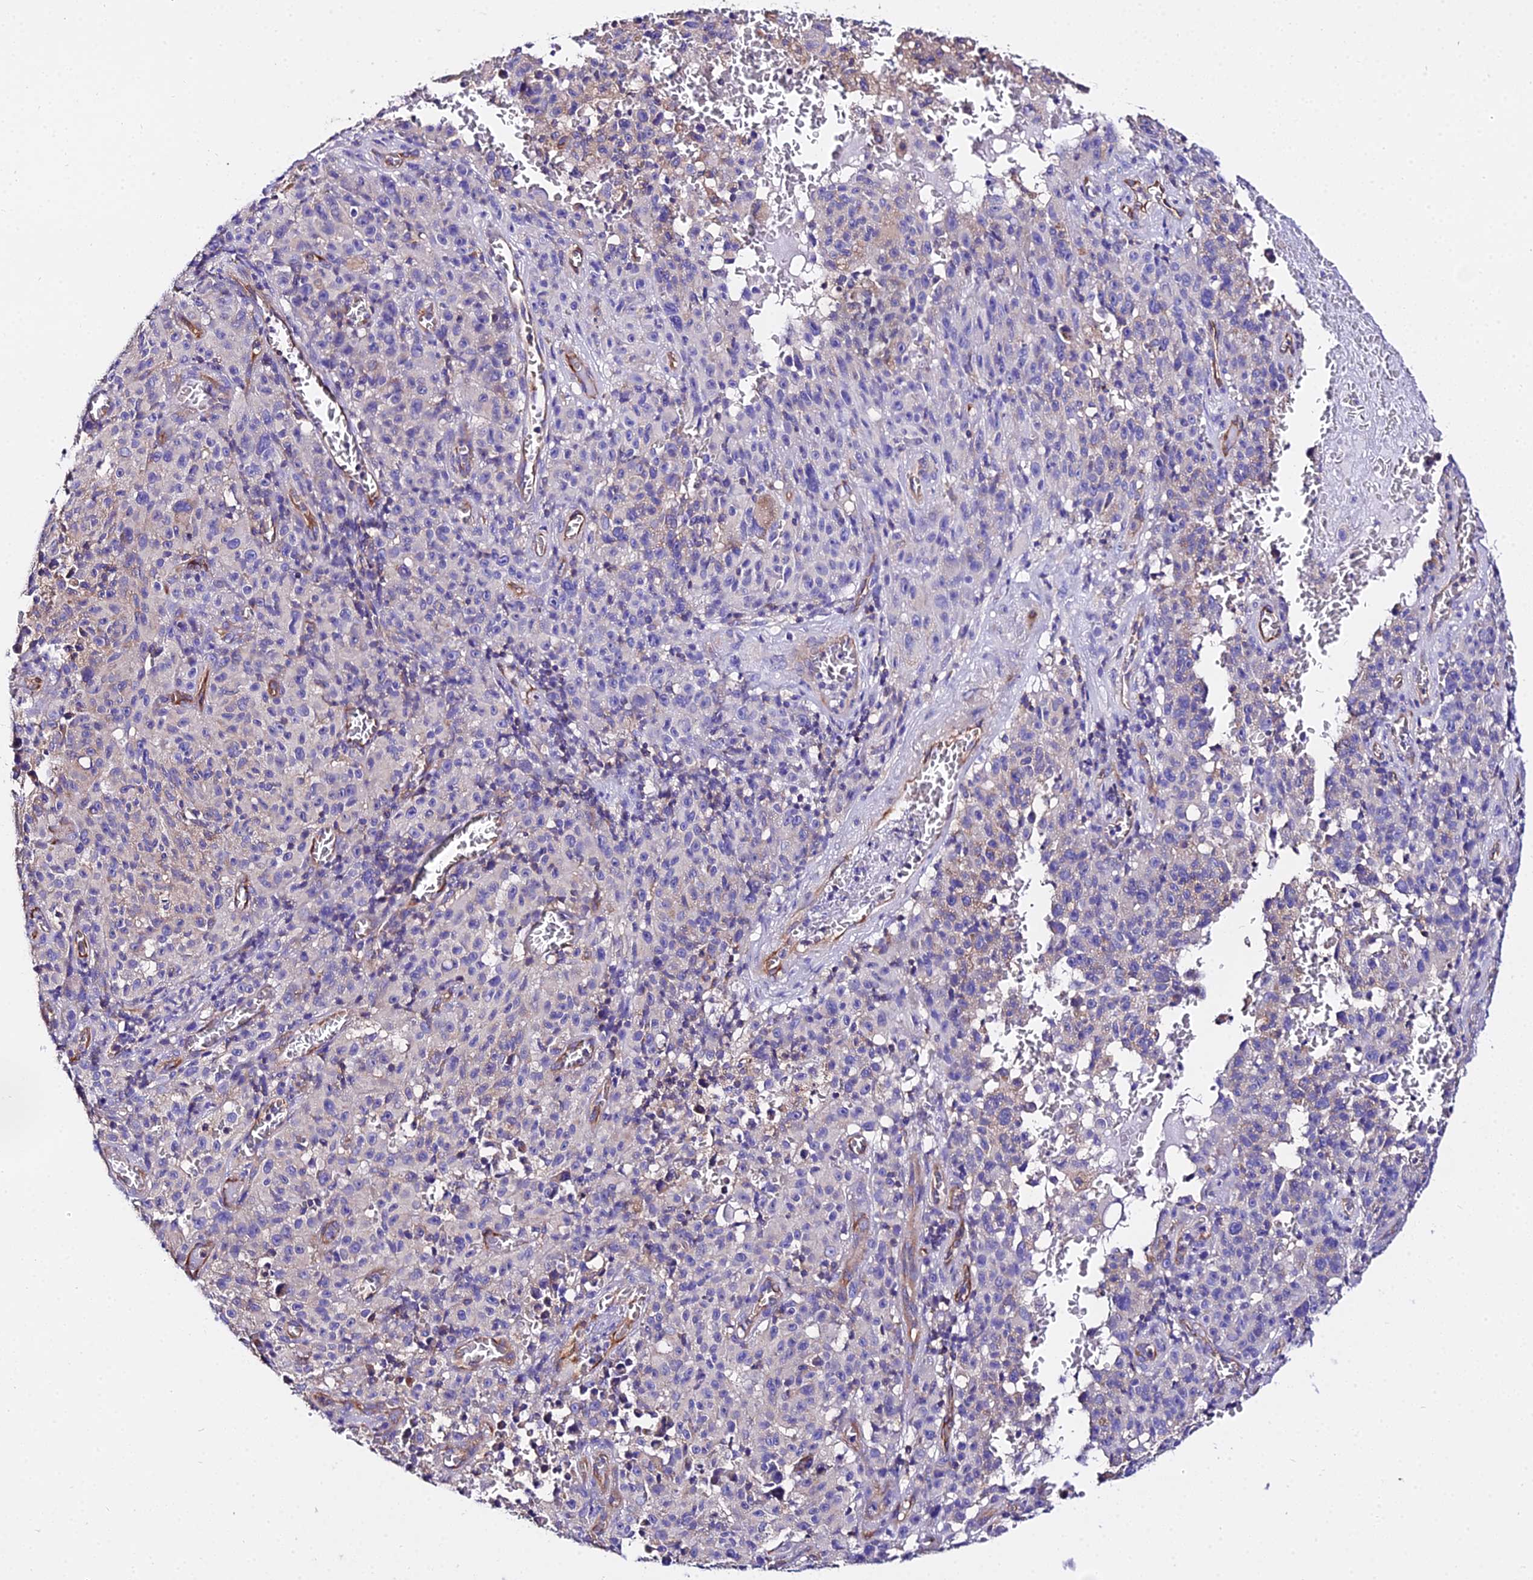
{"staining": {"intensity": "negative", "quantity": "none", "location": "none"}, "tissue": "melanoma", "cell_type": "Tumor cells", "image_type": "cancer", "snomed": [{"axis": "morphology", "description": "Malignant melanoma, NOS"}, {"axis": "topography", "description": "Skin"}], "caption": "Immunohistochemical staining of human malignant melanoma reveals no significant positivity in tumor cells.", "gene": "DAW1", "patient": {"sex": "female", "age": 82}}